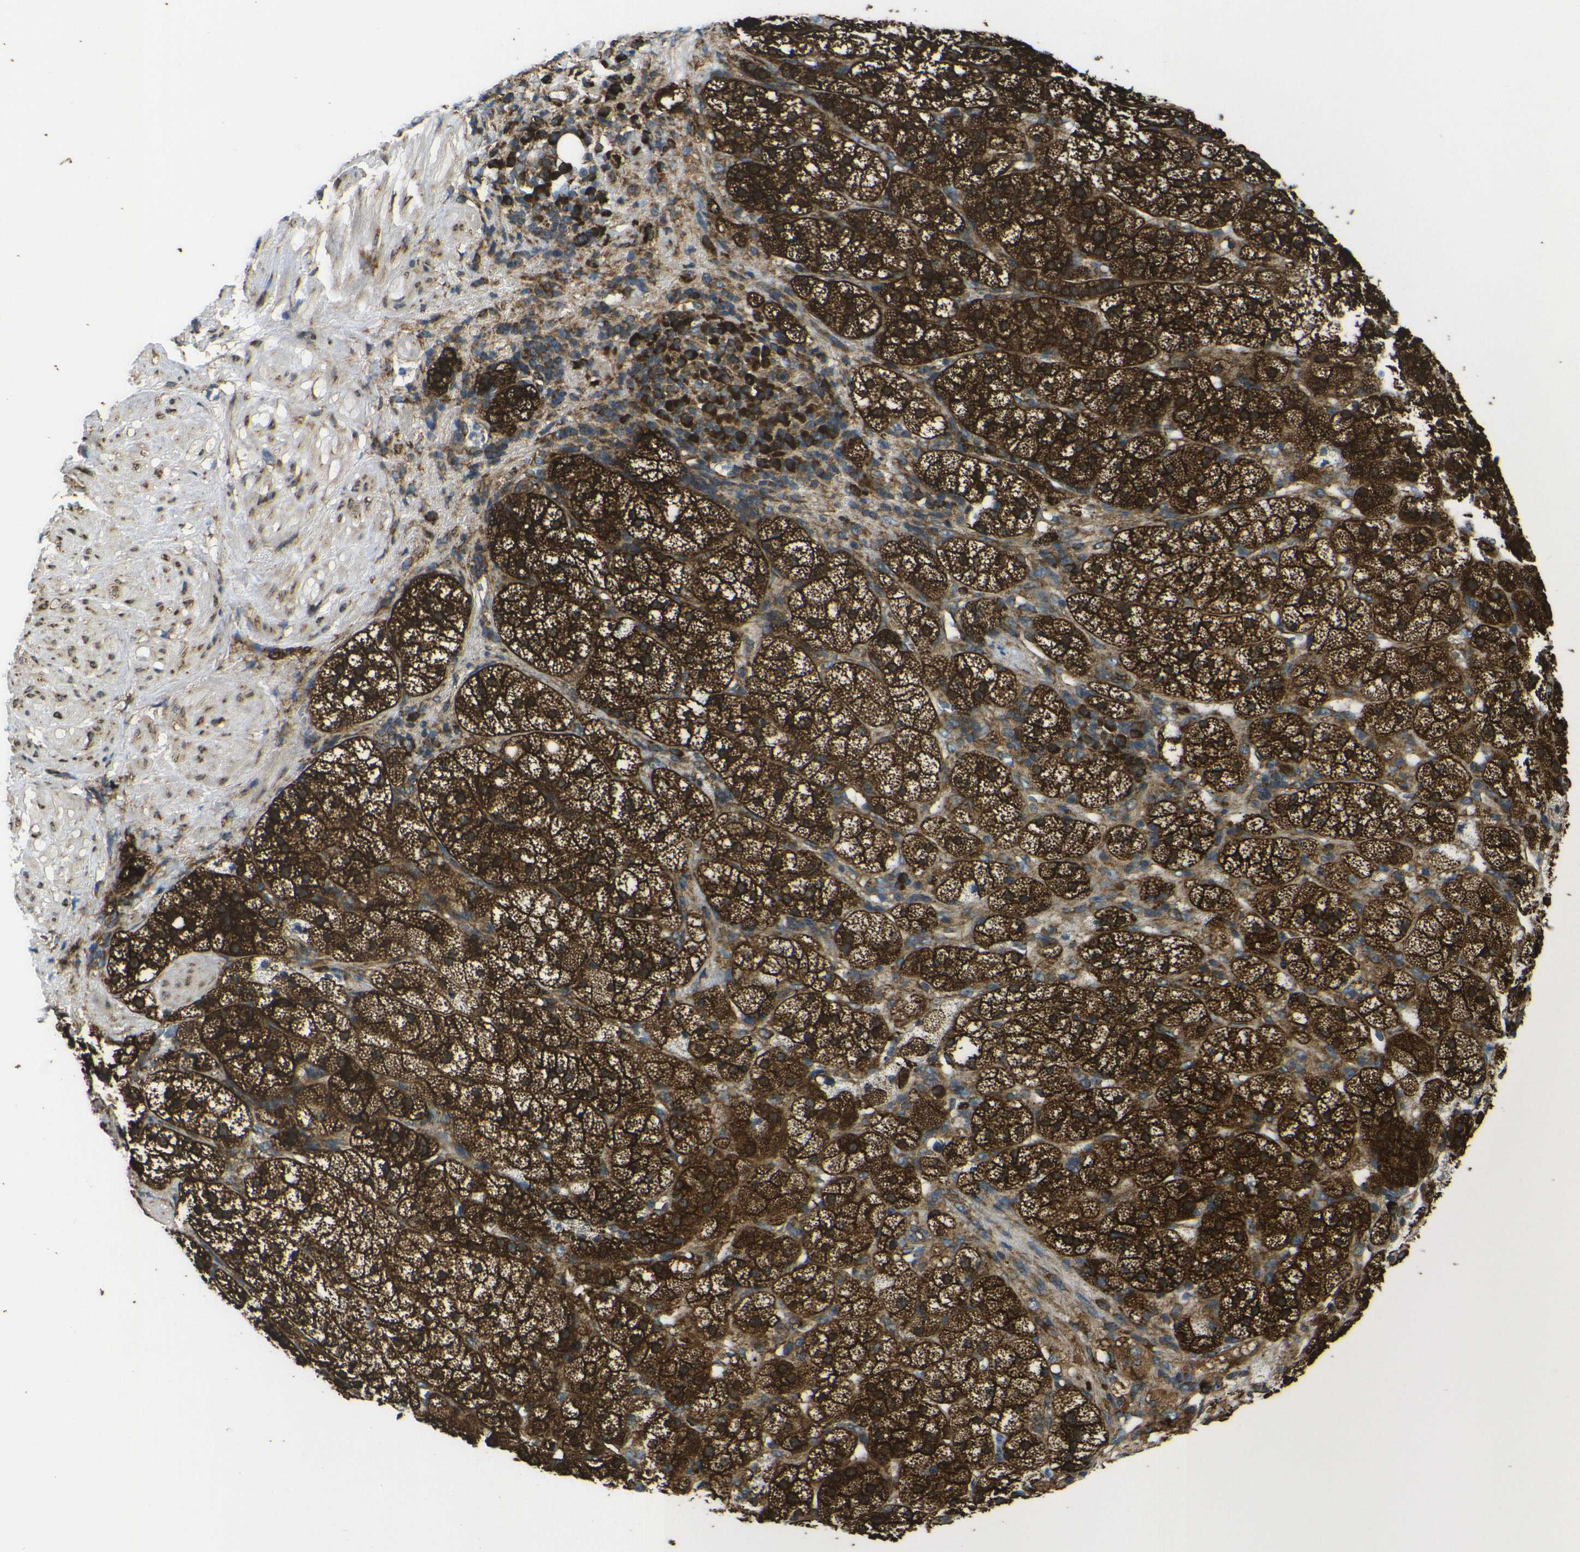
{"staining": {"intensity": "strong", "quantity": ">75%", "location": "cytoplasmic/membranous"}, "tissue": "adrenal gland", "cell_type": "Glandular cells", "image_type": "normal", "snomed": [{"axis": "morphology", "description": "Normal tissue, NOS"}, {"axis": "topography", "description": "Adrenal gland"}], "caption": "A high amount of strong cytoplasmic/membranous staining is present in about >75% of glandular cells in unremarkable adrenal gland. Immunohistochemistry stains the protein in brown and the nuclei are stained blue.", "gene": "RPSA", "patient": {"sex": "male", "age": 56}}